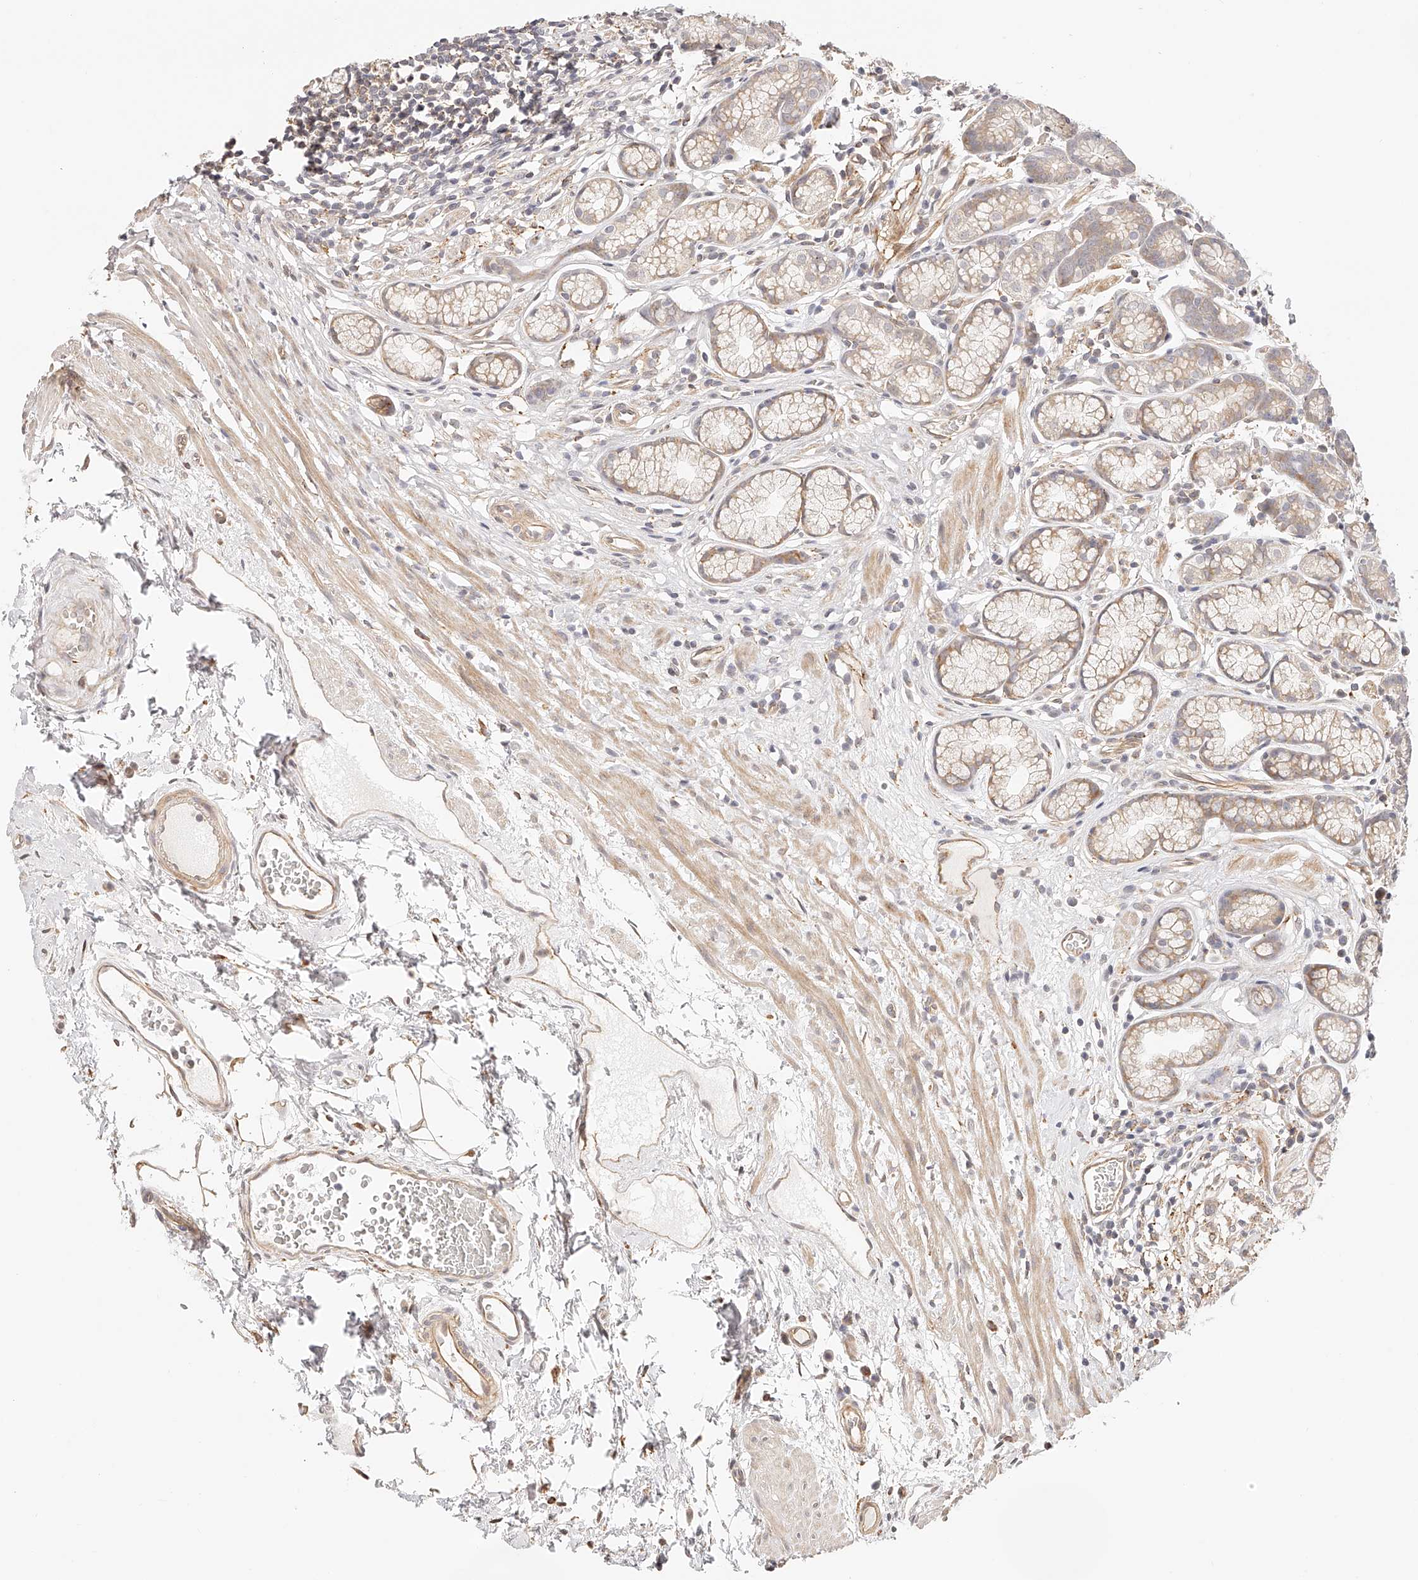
{"staining": {"intensity": "weak", "quantity": "25%-75%", "location": "cytoplasmic/membranous"}, "tissue": "stomach", "cell_type": "Glandular cells", "image_type": "normal", "snomed": [{"axis": "morphology", "description": "Normal tissue, NOS"}, {"axis": "topography", "description": "Stomach"}], "caption": "Immunohistochemistry staining of normal stomach, which demonstrates low levels of weak cytoplasmic/membranous positivity in about 25%-75% of glandular cells indicating weak cytoplasmic/membranous protein expression. The staining was performed using DAB (3,3'-diaminobenzidine) (brown) for protein detection and nuclei were counterstained in hematoxylin (blue).", "gene": "SYNC", "patient": {"sex": "male", "age": 42}}